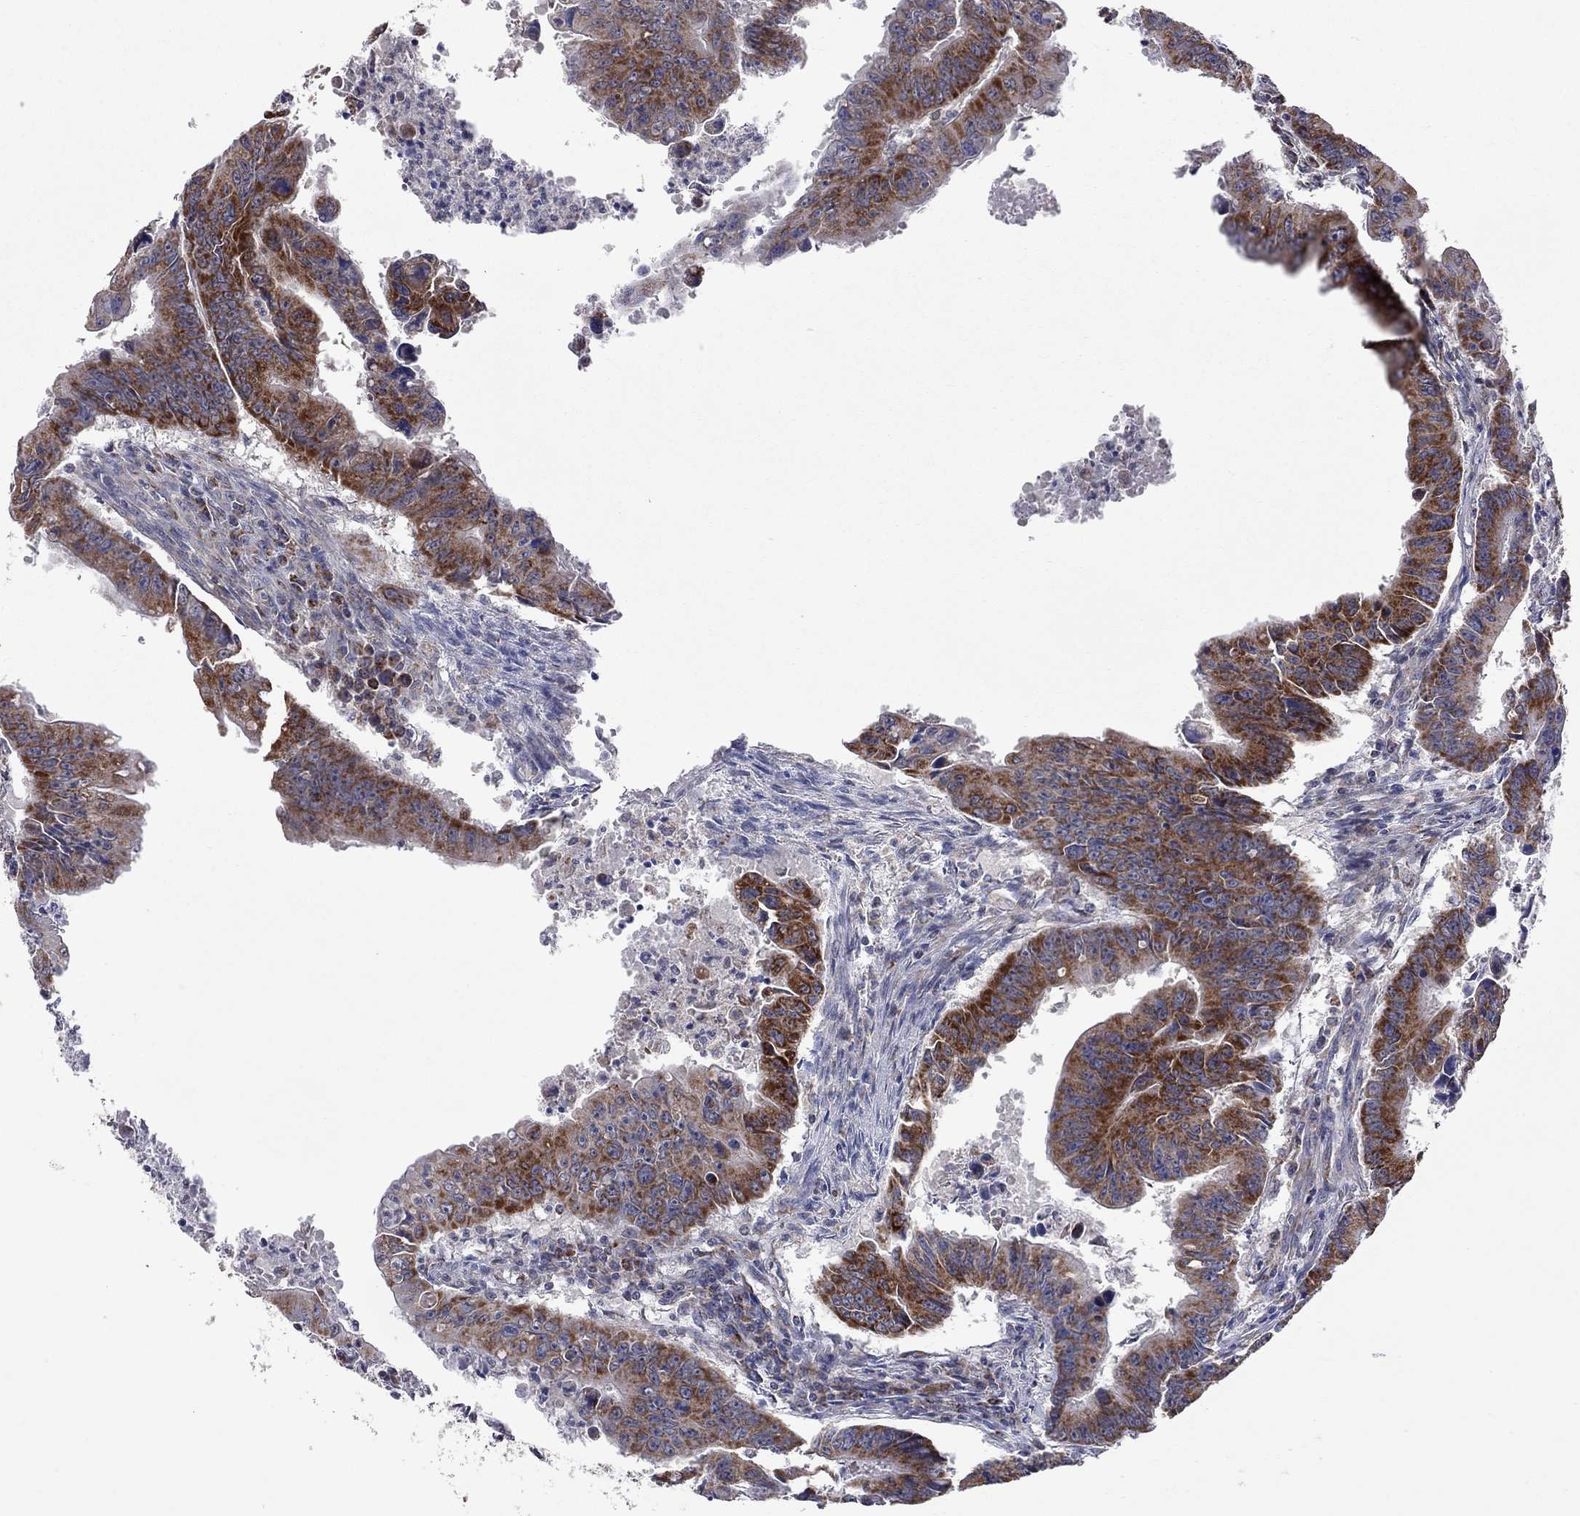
{"staining": {"intensity": "strong", "quantity": ">75%", "location": "cytoplasmic/membranous"}, "tissue": "colorectal cancer", "cell_type": "Tumor cells", "image_type": "cancer", "snomed": [{"axis": "morphology", "description": "Adenocarcinoma, NOS"}, {"axis": "topography", "description": "Colon"}], "caption": "Strong cytoplasmic/membranous expression for a protein is seen in about >75% of tumor cells of colorectal cancer (adenocarcinoma) using IHC.", "gene": "NDUFB1", "patient": {"sex": "female", "age": 87}}